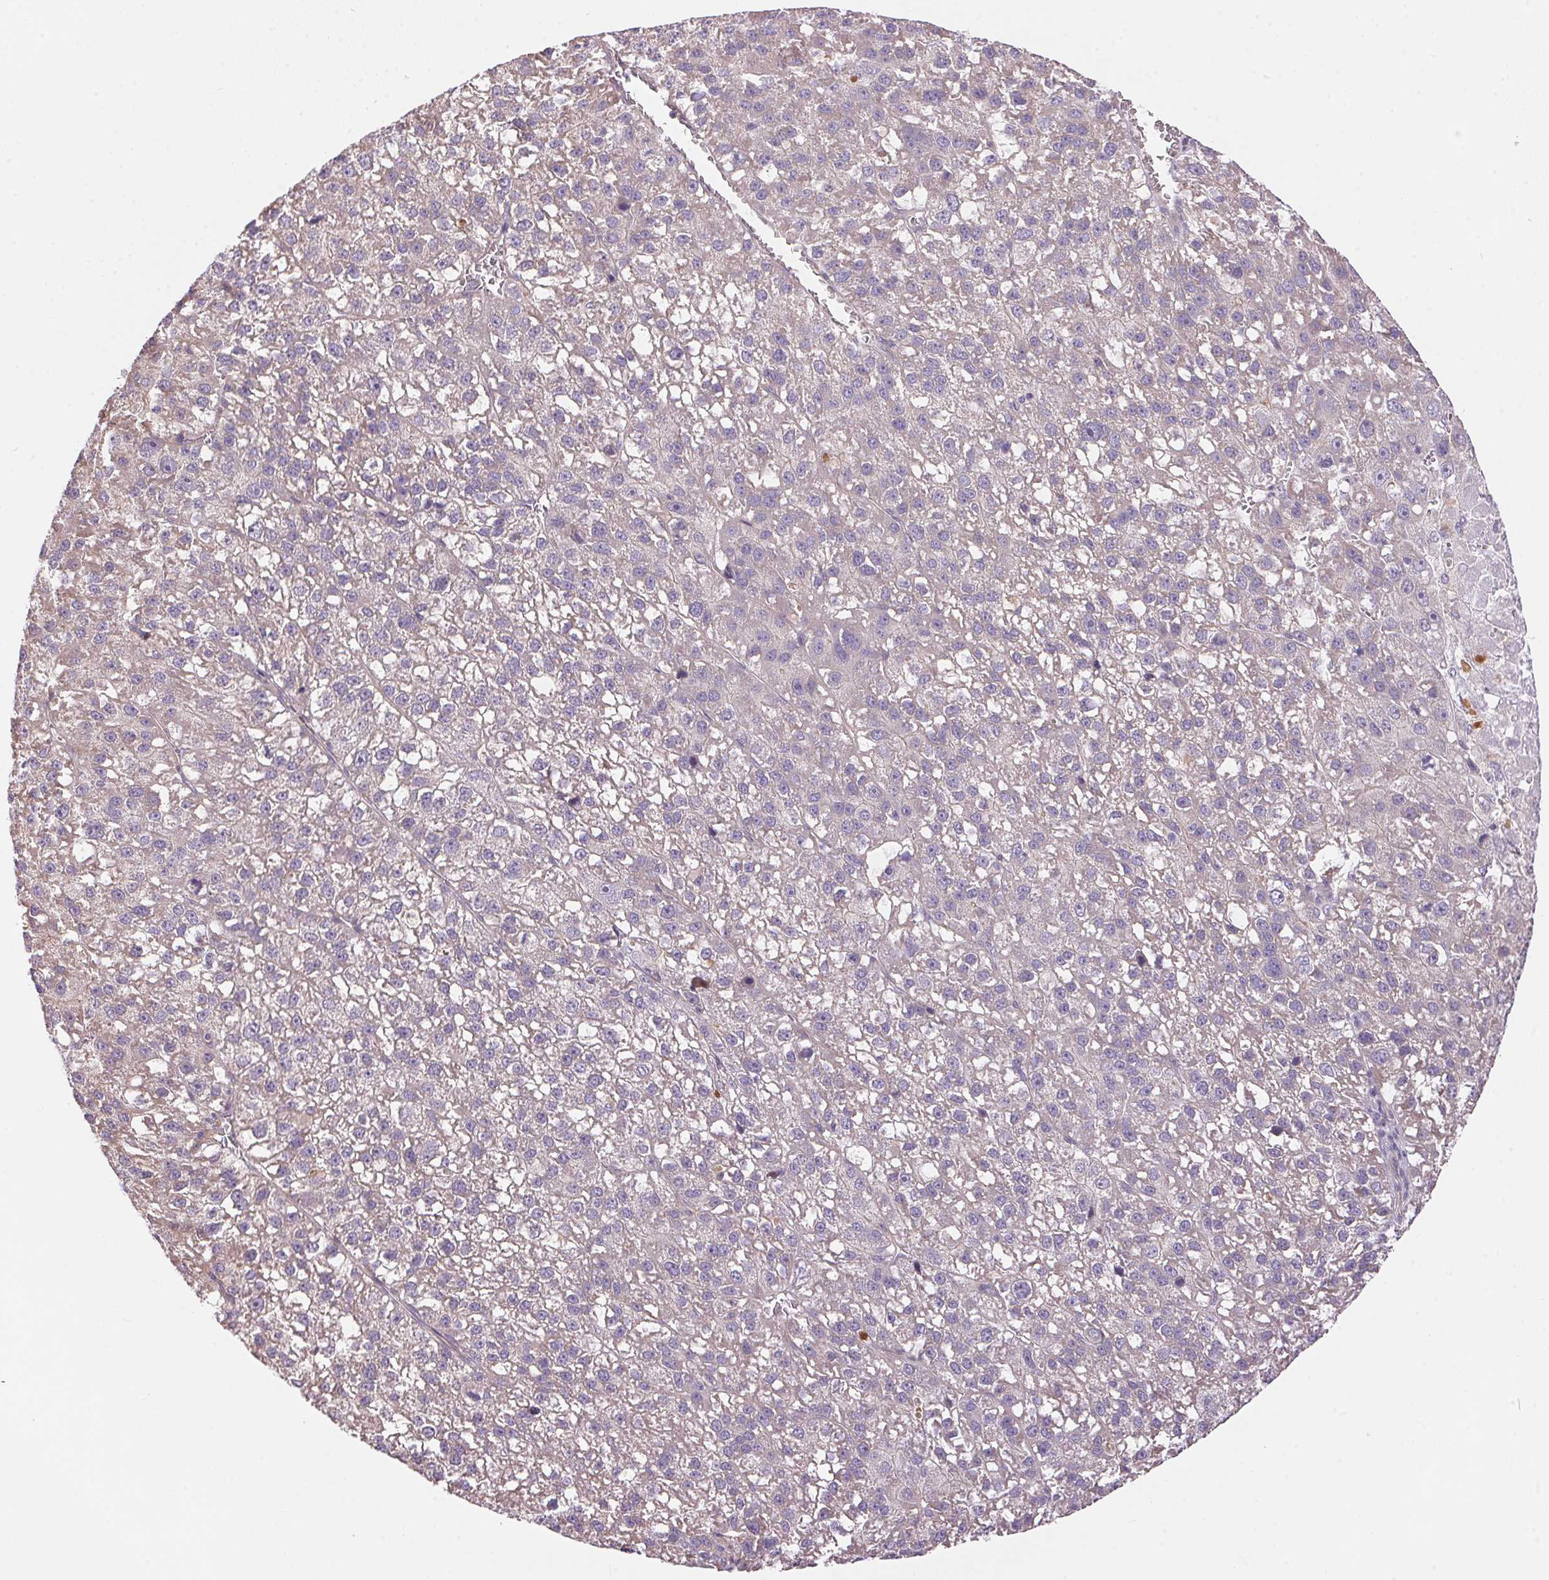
{"staining": {"intensity": "negative", "quantity": "none", "location": "none"}, "tissue": "liver cancer", "cell_type": "Tumor cells", "image_type": "cancer", "snomed": [{"axis": "morphology", "description": "Carcinoma, Hepatocellular, NOS"}, {"axis": "topography", "description": "Liver"}], "caption": "Image shows no significant protein positivity in tumor cells of liver cancer (hepatocellular carcinoma).", "gene": "UNC13B", "patient": {"sex": "female", "age": 70}}